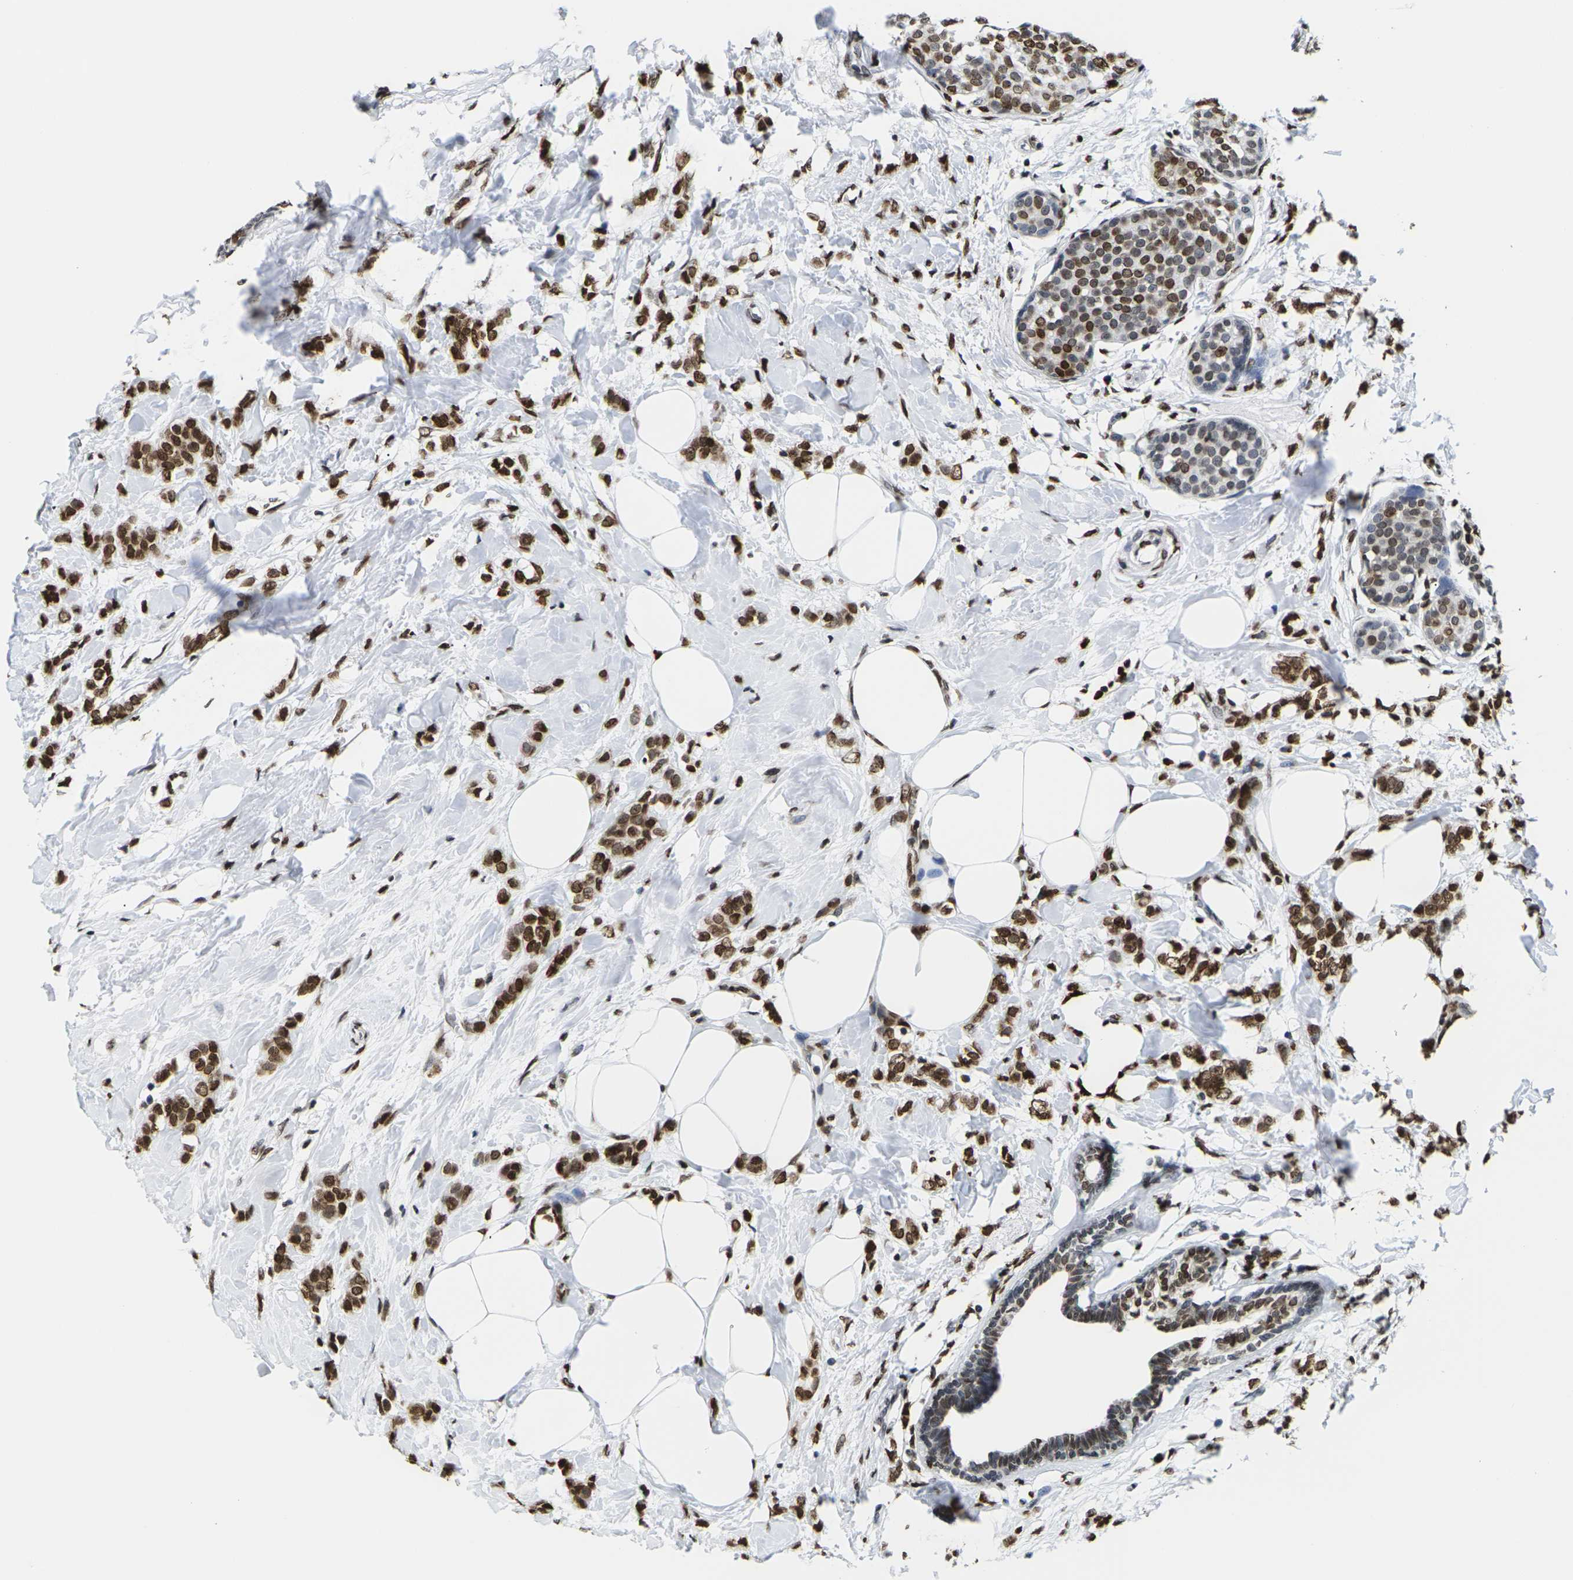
{"staining": {"intensity": "strong", "quantity": ">75%", "location": "nuclear"}, "tissue": "breast cancer", "cell_type": "Tumor cells", "image_type": "cancer", "snomed": [{"axis": "morphology", "description": "Lobular carcinoma, in situ"}, {"axis": "morphology", "description": "Lobular carcinoma"}, {"axis": "topography", "description": "Breast"}], "caption": "Protein analysis of breast cancer tissue reveals strong nuclear expression in approximately >75% of tumor cells.", "gene": "H2AC21", "patient": {"sex": "female", "age": 41}}